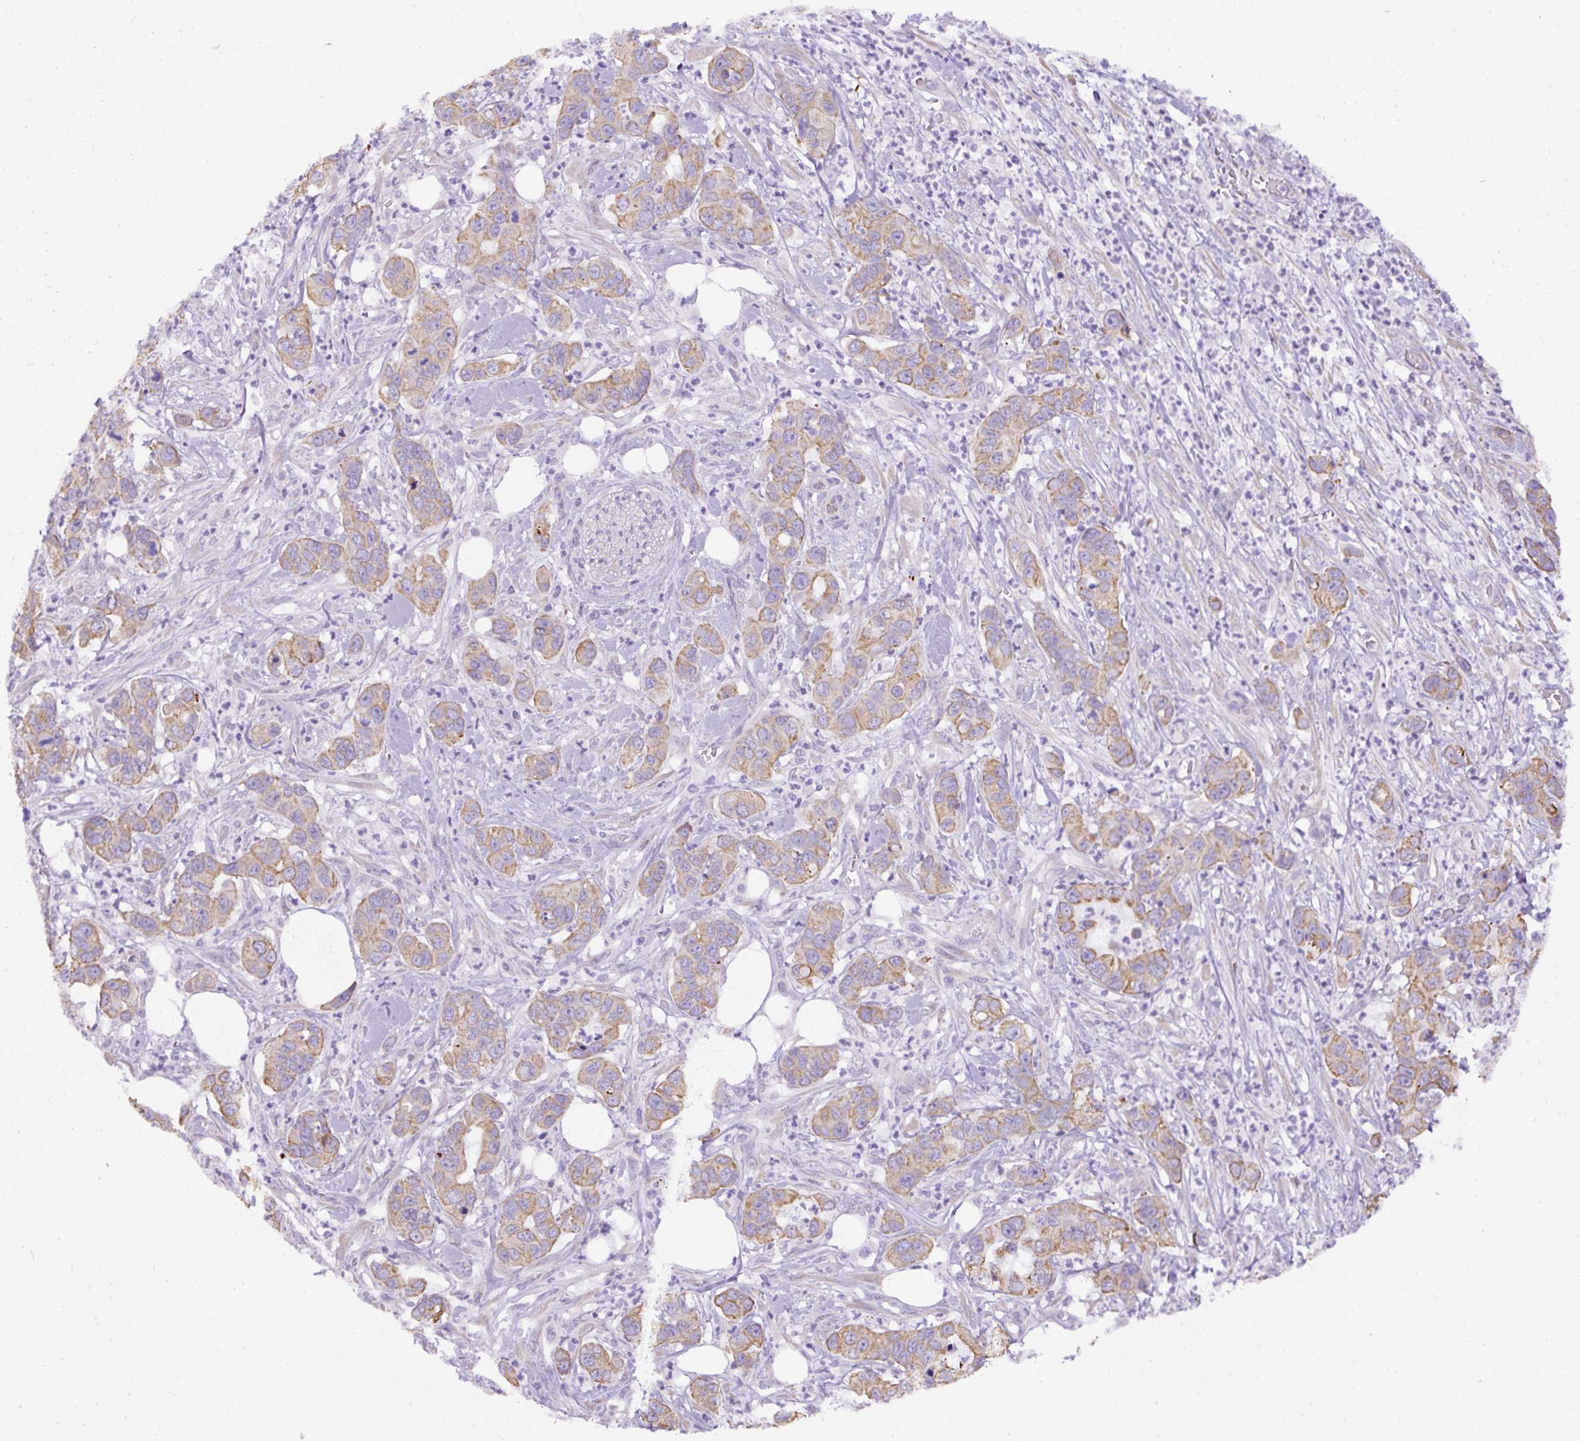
{"staining": {"intensity": "weak", "quantity": "25%-75%", "location": "cytoplasmic/membranous"}, "tissue": "pancreatic cancer", "cell_type": "Tumor cells", "image_type": "cancer", "snomed": [{"axis": "morphology", "description": "Adenocarcinoma, NOS"}, {"axis": "topography", "description": "Pancreas"}], "caption": "Pancreatic adenocarcinoma stained for a protein (brown) displays weak cytoplasmic/membranous positive positivity in approximately 25%-75% of tumor cells.", "gene": "FAM149A", "patient": {"sex": "male", "age": 73}}